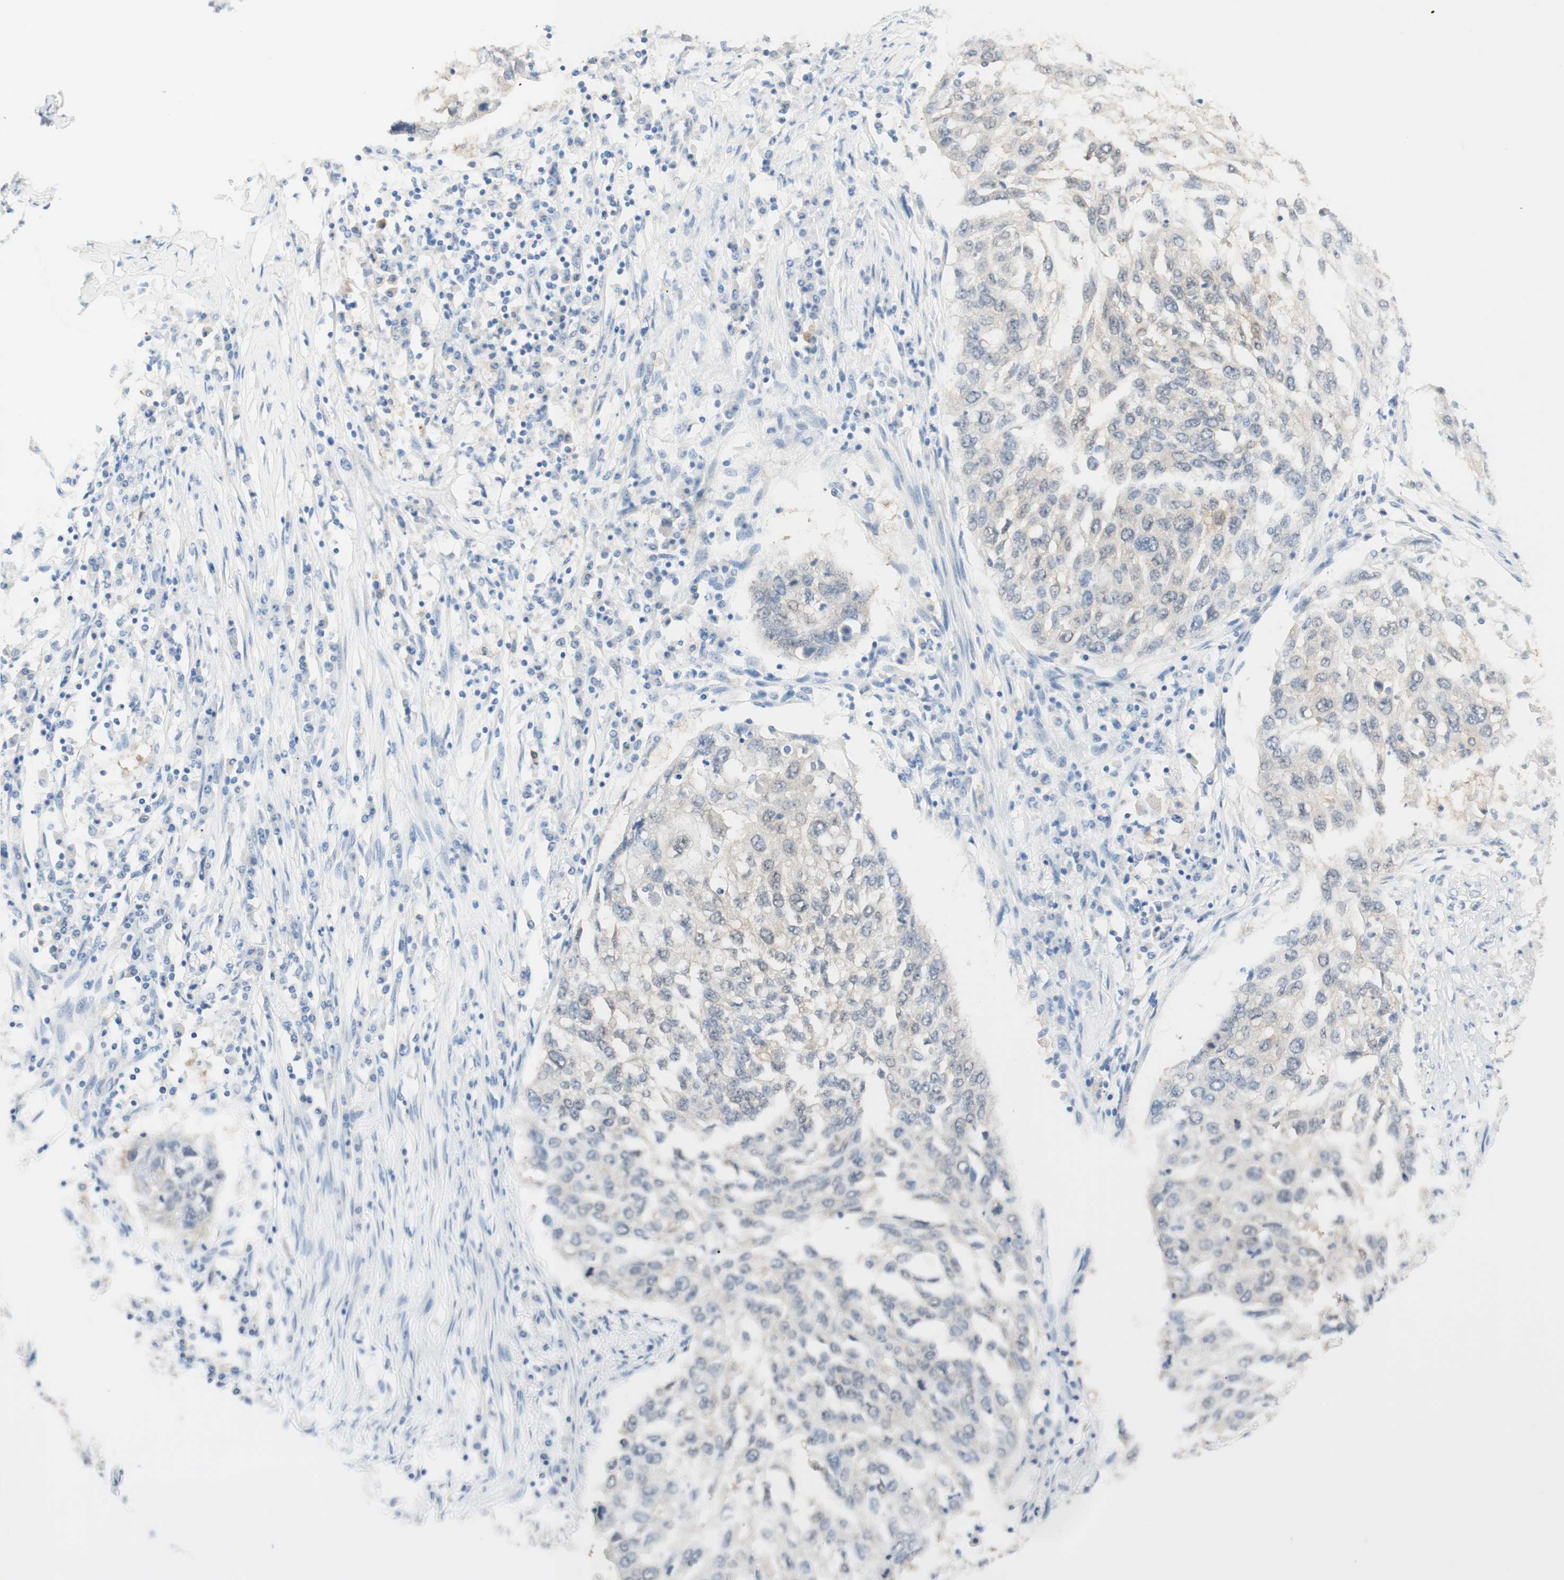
{"staining": {"intensity": "negative", "quantity": "none", "location": "none"}, "tissue": "lung cancer", "cell_type": "Tumor cells", "image_type": "cancer", "snomed": [{"axis": "morphology", "description": "Squamous cell carcinoma, NOS"}, {"axis": "topography", "description": "Lung"}], "caption": "Tumor cells are negative for protein expression in human squamous cell carcinoma (lung).", "gene": "COMT", "patient": {"sex": "female", "age": 63}}